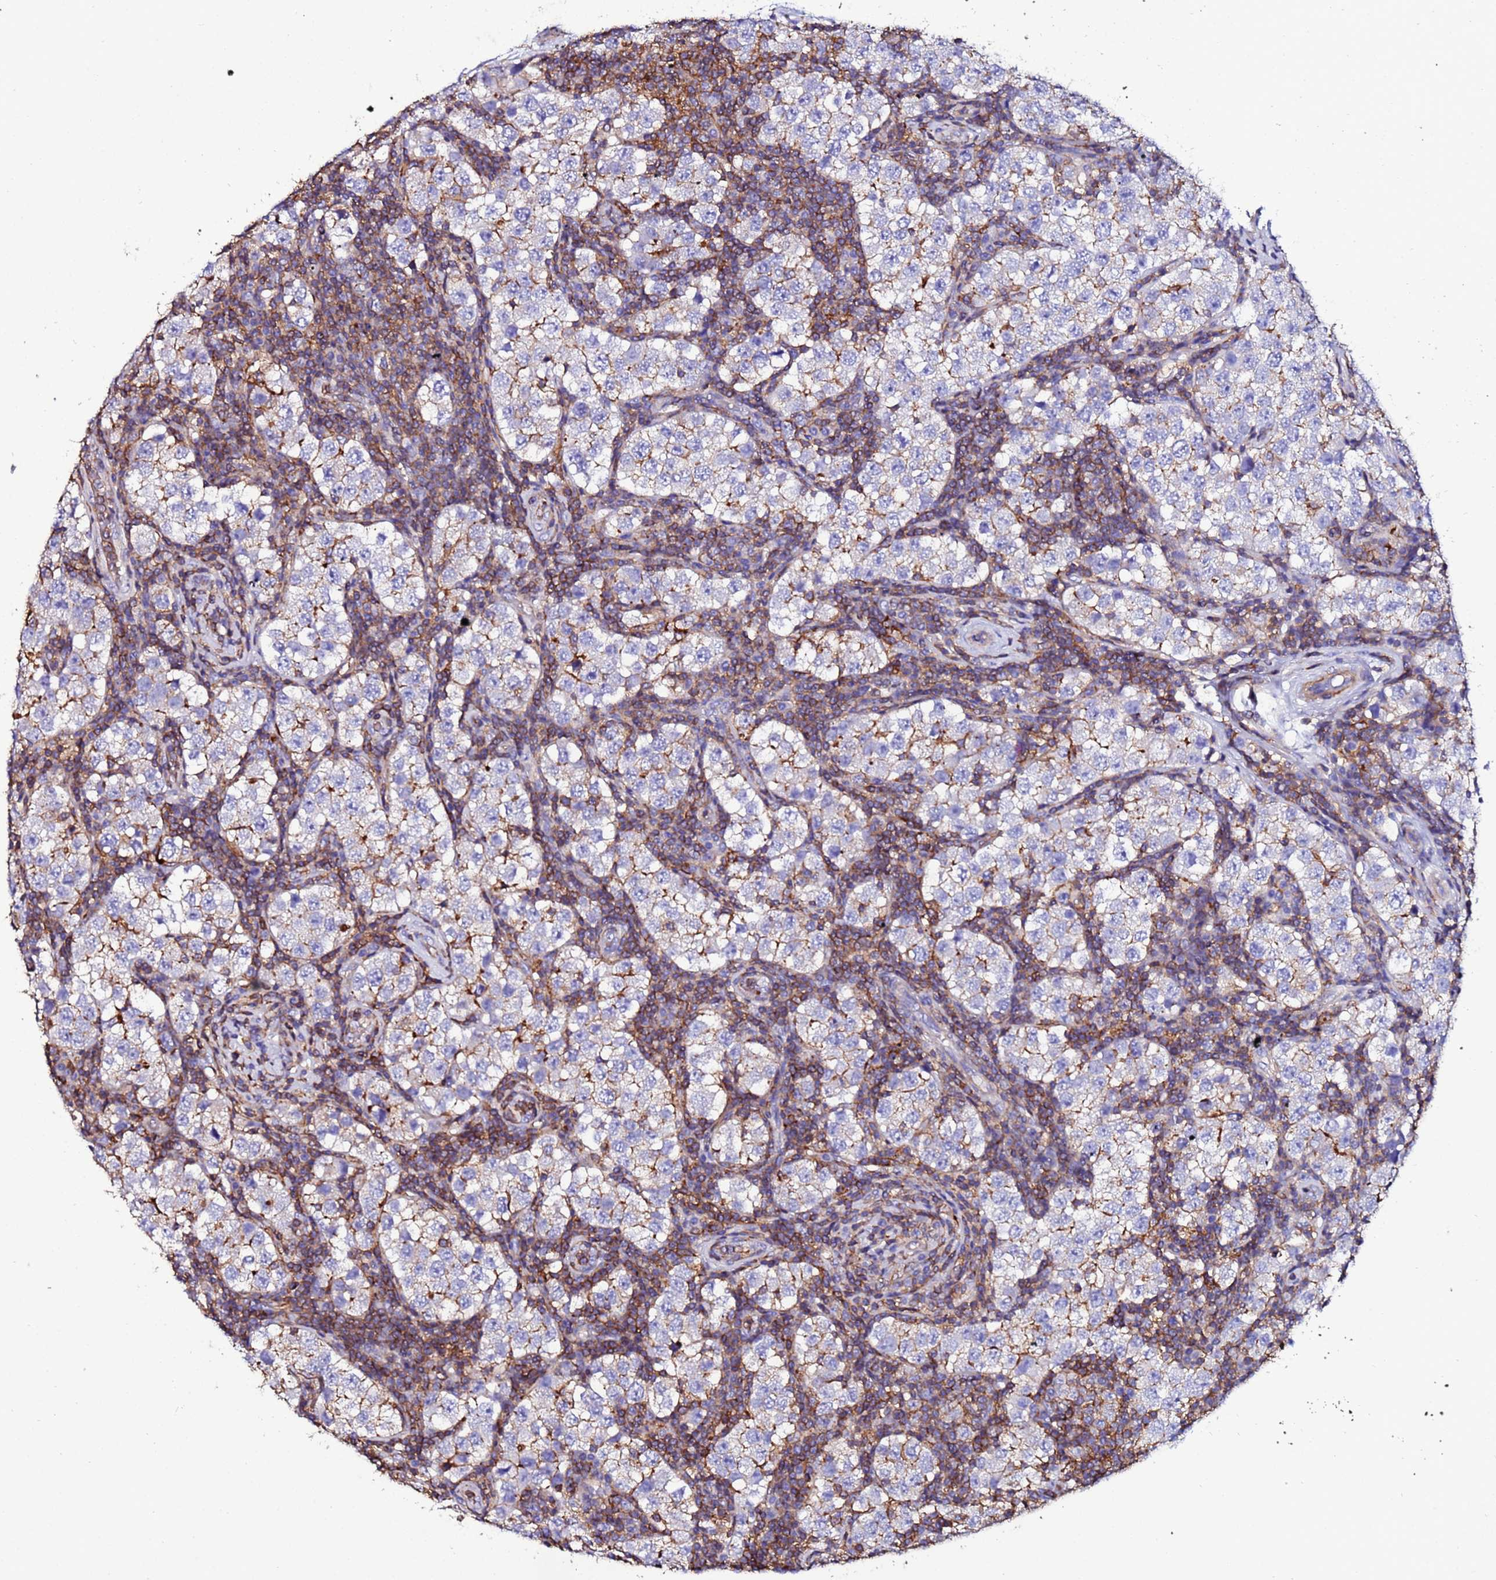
{"staining": {"intensity": "weak", "quantity": "25%-75%", "location": "cytoplasmic/membranous"}, "tissue": "testis cancer", "cell_type": "Tumor cells", "image_type": "cancer", "snomed": [{"axis": "morphology", "description": "Seminoma, NOS"}, {"axis": "topography", "description": "Testis"}], "caption": "Immunohistochemical staining of human seminoma (testis) shows weak cytoplasmic/membranous protein positivity in approximately 25%-75% of tumor cells.", "gene": "ACTB", "patient": {"sex": "male", "age": 34}}